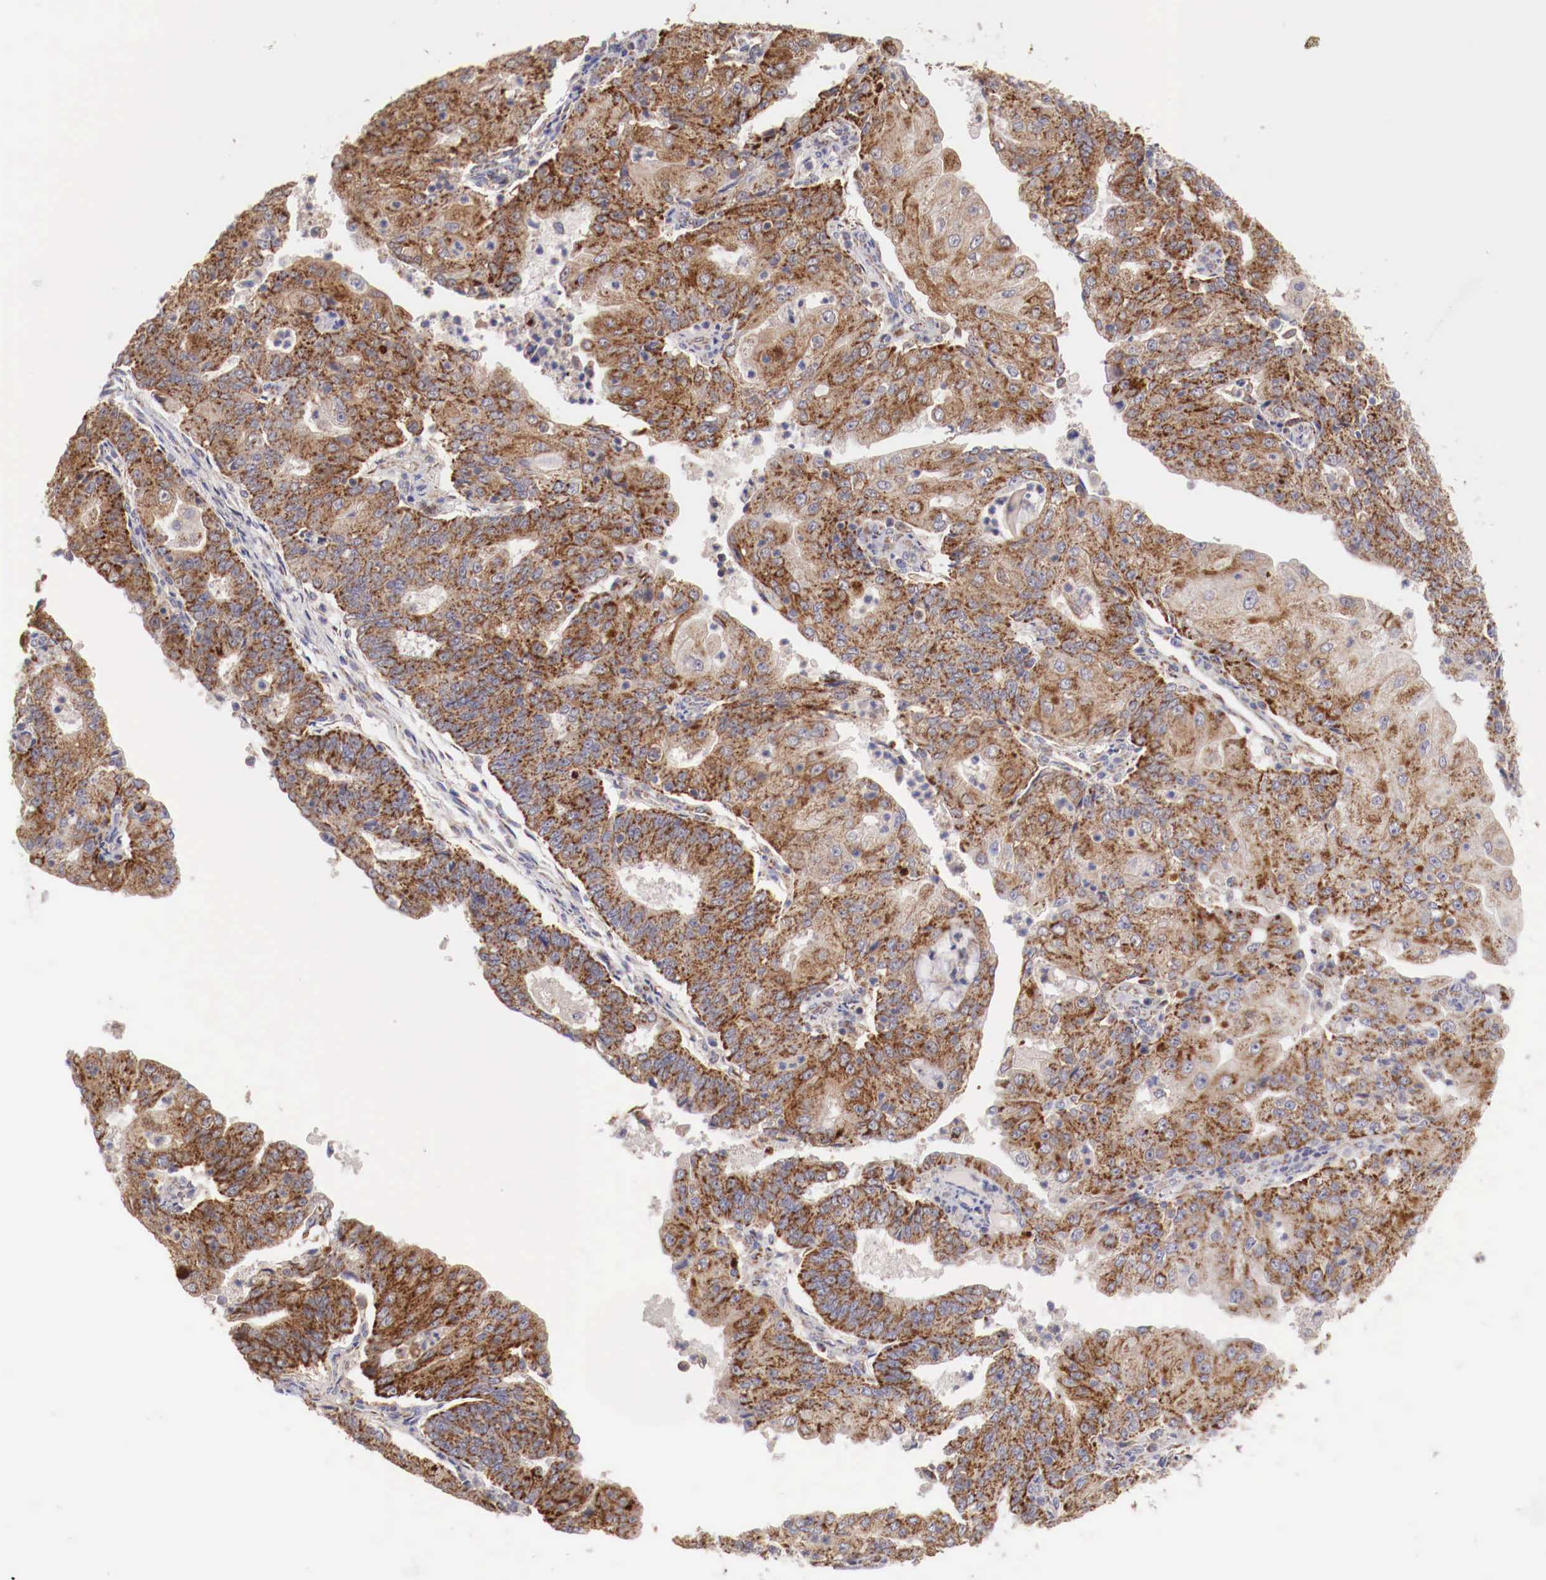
{"staining": {"intensity": "strong", "quantity": ">75%", "location": "cytoplasmic/membranous"}, "tissue": "endometrial cancer", "cell_type": "Tumor cells", "image_type": "cancer", "snomed": [{"axis": "morphology", "description": "Adenocarcinoma, NOS"}, {"axis": "topography", "description": "Endometrium"}], "caption": "Protein staining shows strong cytoplasmic/membranous staining in approximately >75% of tumor cells in endometrial cancer.", "gene": "XPNPEP3", "patient": {"sex": "female", "age": 56}}